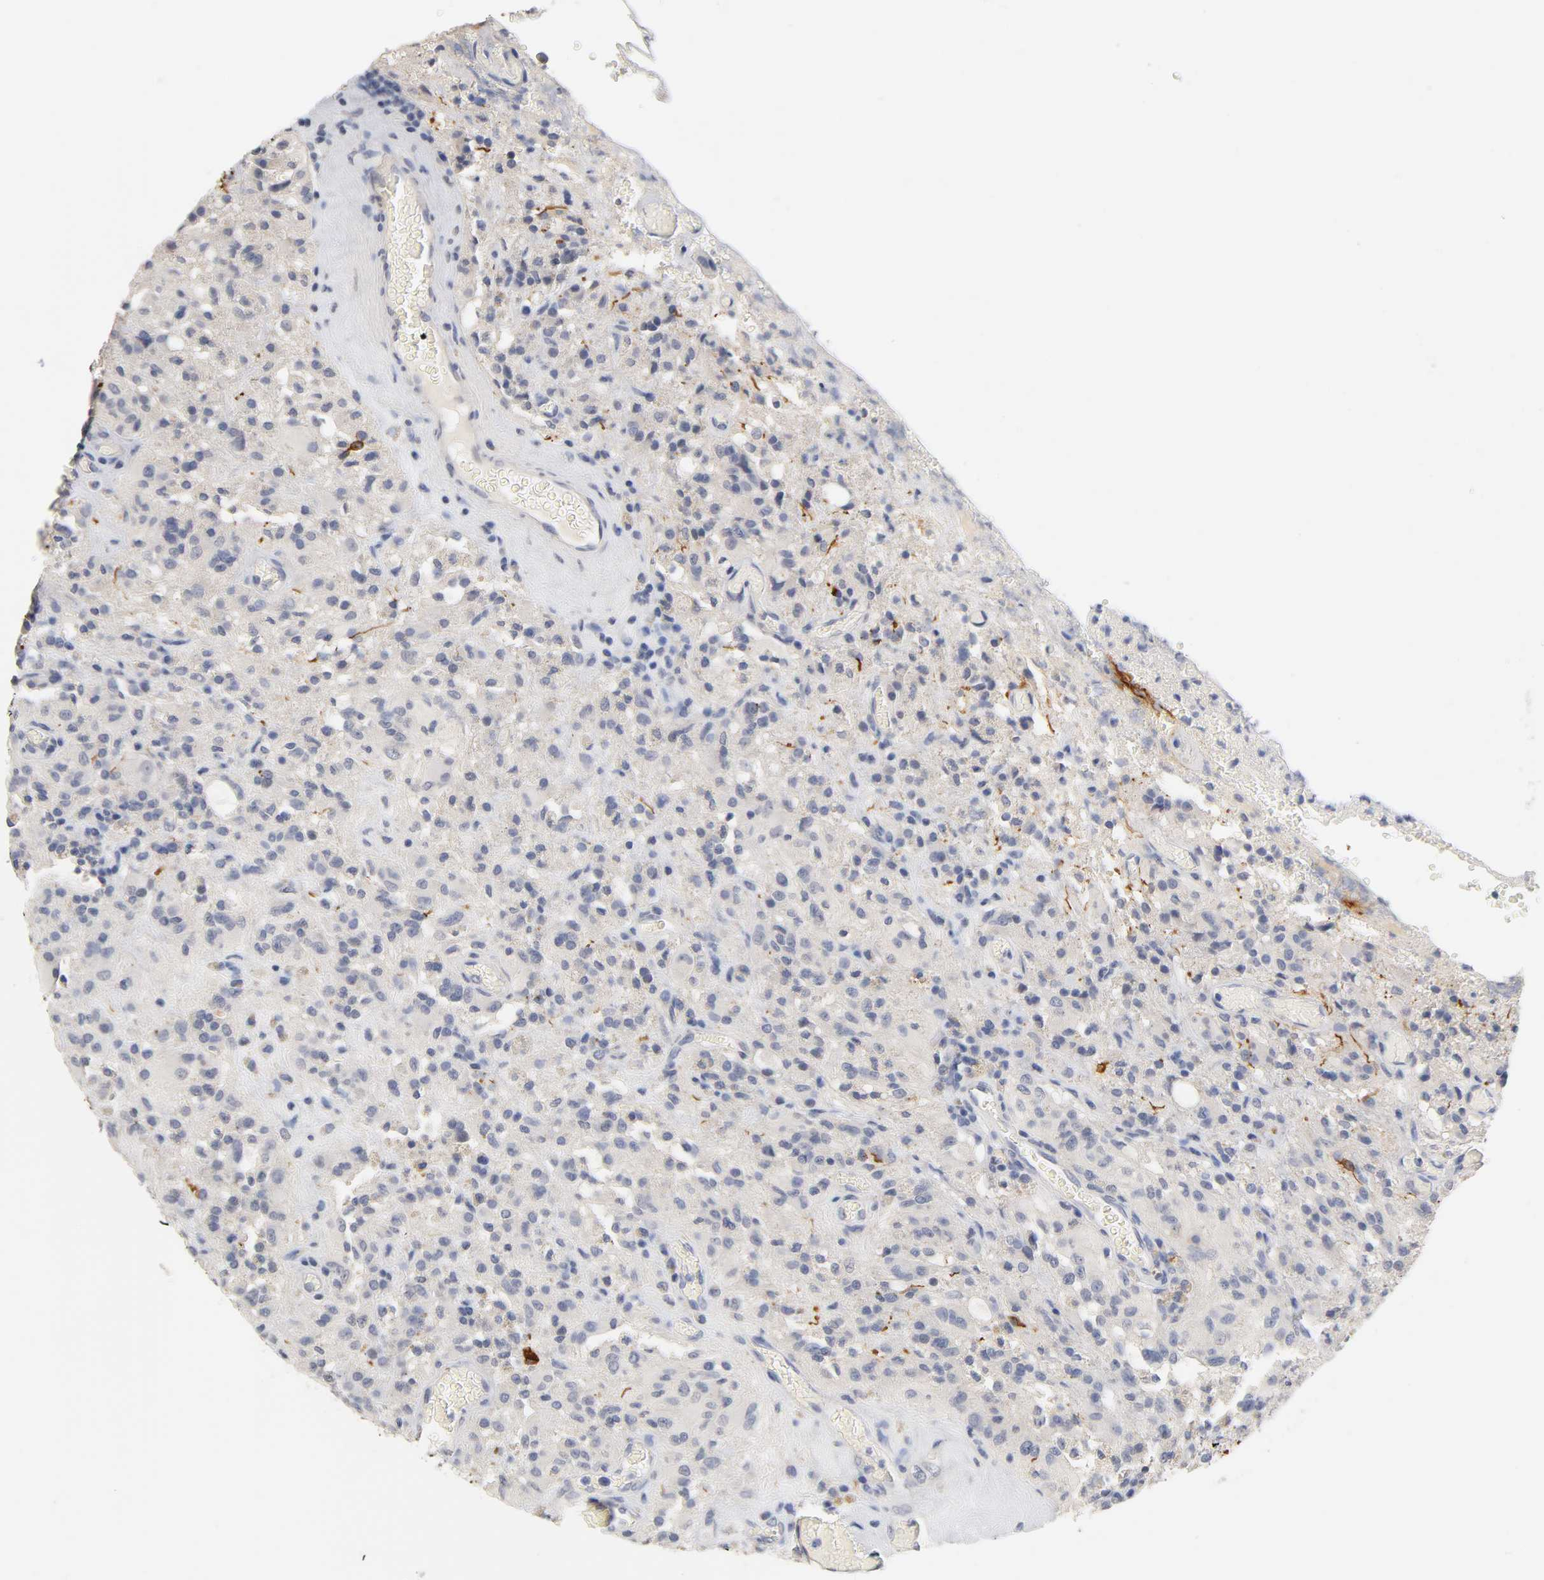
{"staining": {"intensity": "negative", "quantity": "none", "location": "none"}, "tissue": "glioma", "cell_type": "Tumor cells", "image_type": "cancer", "snomed": [{"axis": "morphology", "description": "Normal tissue, NOS"}, {"axis": "morphology", "description": "Glioma, malignant, High grade"}, {"axis": "topography", "description": "Cerebral cortex"}], "caption": "This is a image of immunohistochemistry (IHC) staining of malignant glioma (high-grade), which shows no positivity in tumor cells.", "gene": "OVOL1", "patient": {"sex": "male", "age": 56}}